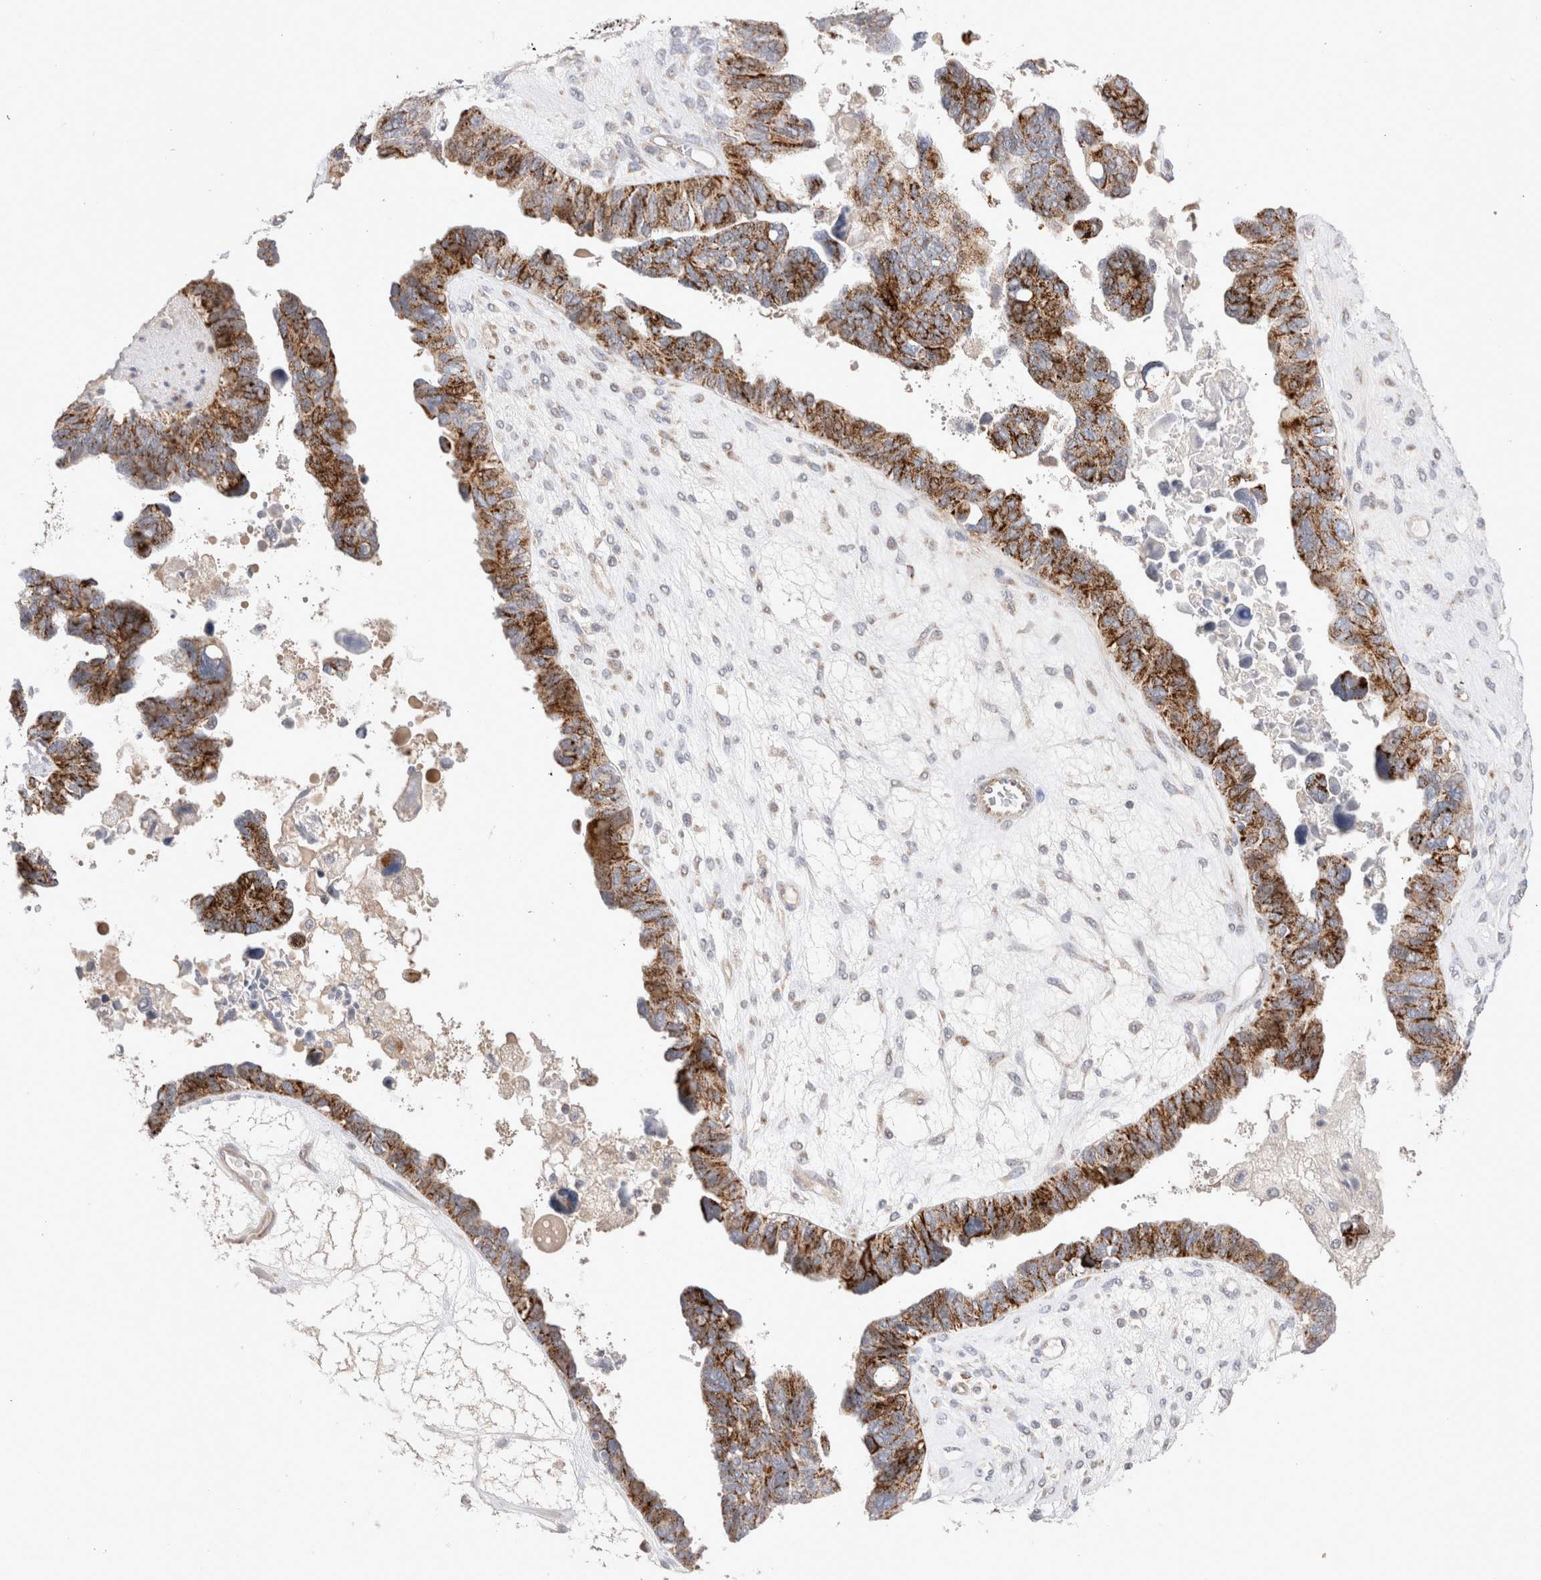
{"staining": {"intensity": "strong", "quantity": ">75%", "location": "cytoplasmic/membranous"}, "tissue": "ovarian cancer", "cell_type": "Tumor cells", "image_type": "cancer", "snomed": [{"axis": "morphology", "description": "Cystadenocarcinoma, serous, NOS"}, {"axis": "topography", "description": "Ovary"}], "caption": "High-power microscopy captured an immunohistochemistry micrograph of ovarian serous cystadenocarcinoma, revealing strong cytoplasmic/membranous positivity in about >75% of tumor cells. The staining is performed using DAB brown chromogen to label protein expression. The nuclei are counter-stained blue using hematoxylin.", "gene": "CHADL", "patient": {"sex": "female", "age": 79}}